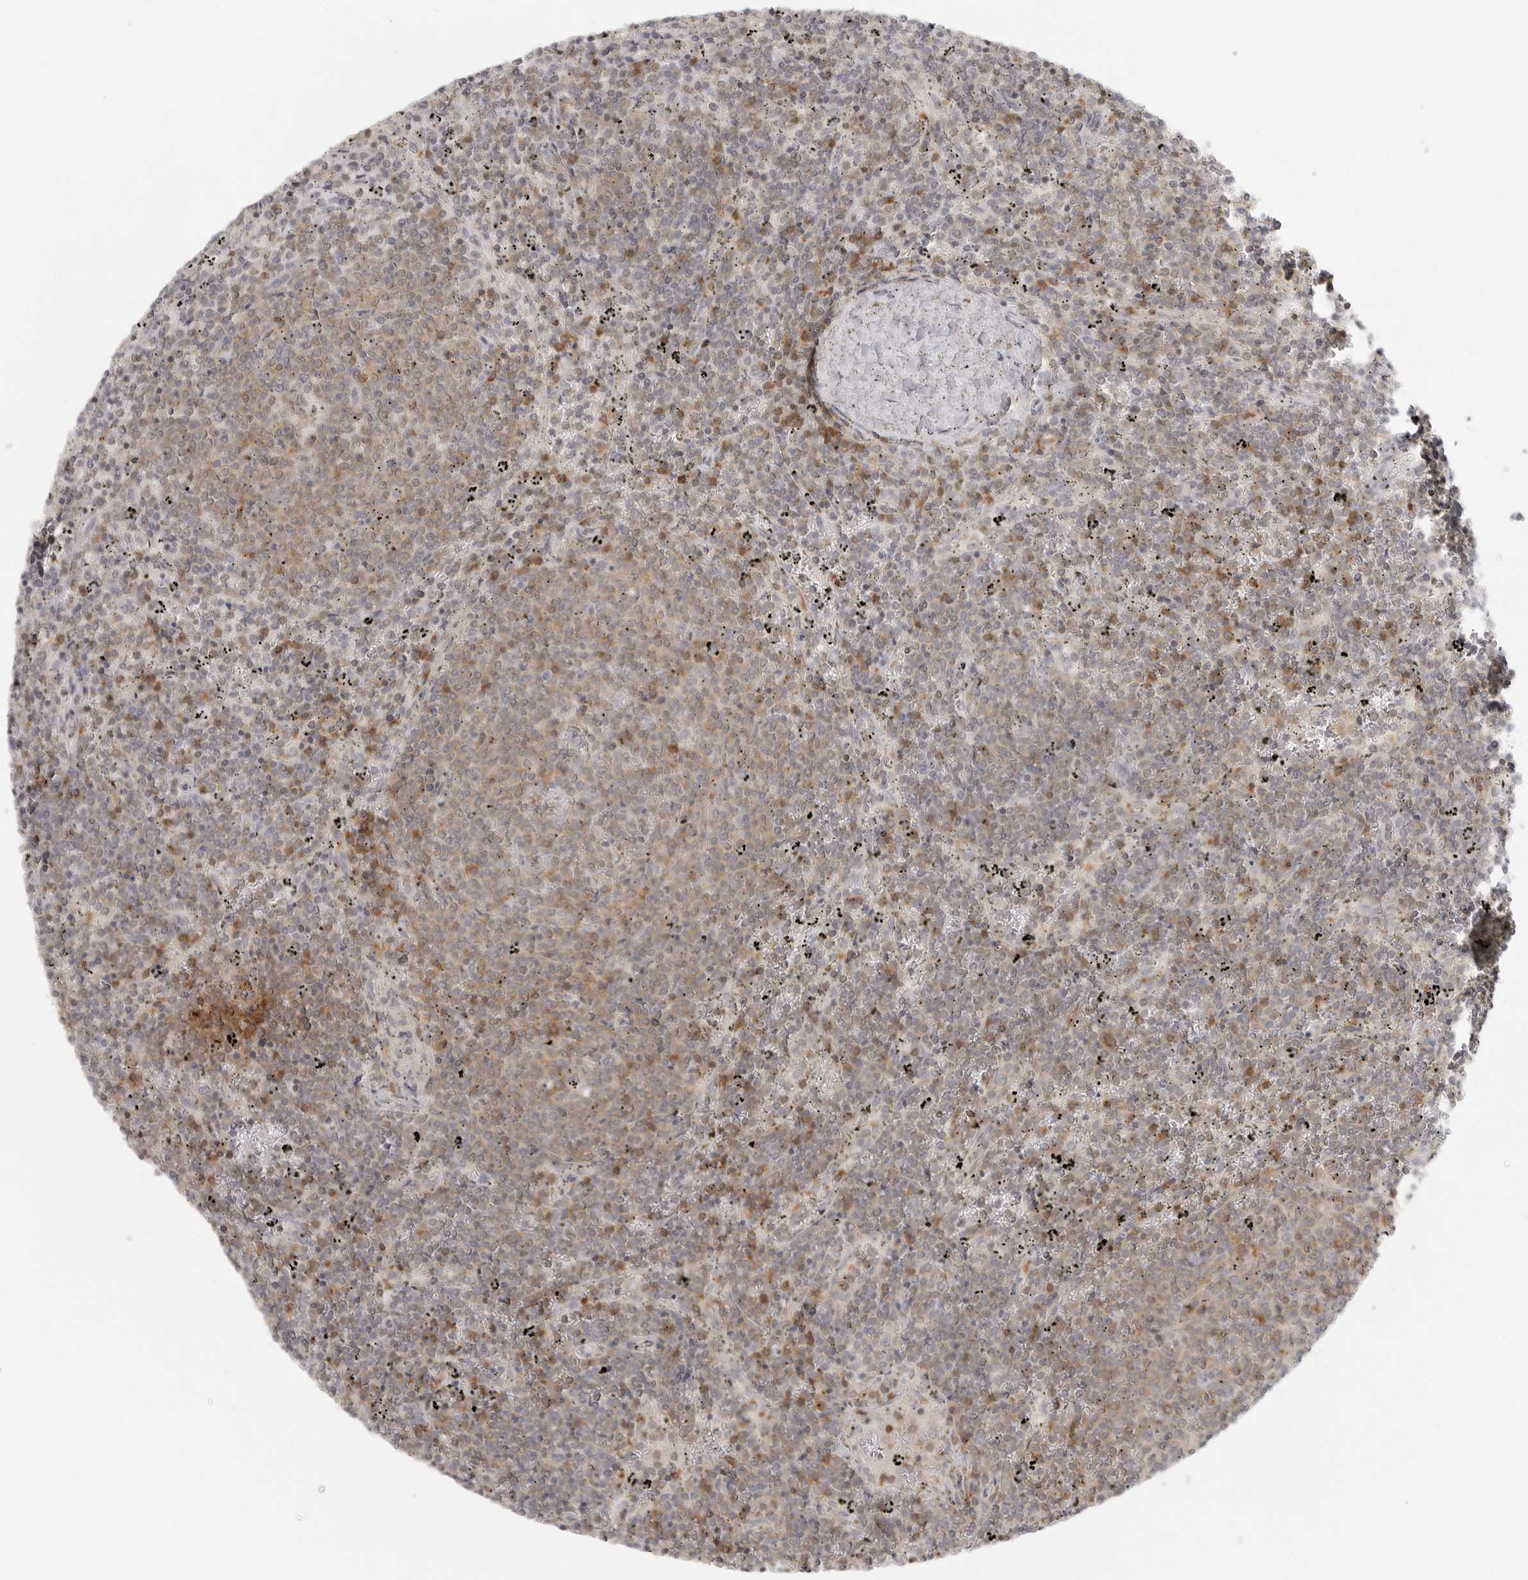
{"staining": {"intensity": "moderate", "quantity": "25%-75%", "location": "cytoplasmic/membranous"}, "tissue": "lymphoma", "cell_type": "Tumor cells", "image_type": "cancer", "snomed": [{"axis": "morphology", "description": "Malignant lymphoma, non-Hodgkin's type, Low grade"}, {"axis": "topography", "description": "Spleen"}], "caption": "Immunohistochemical staining of lymphoma reveals medium levels of moderate cytoplasmic/membranous staining in about 25%-75% of tumor cells.", "gene": "SH3KBP1", "patient": {"sex": "female", "age": 50}}